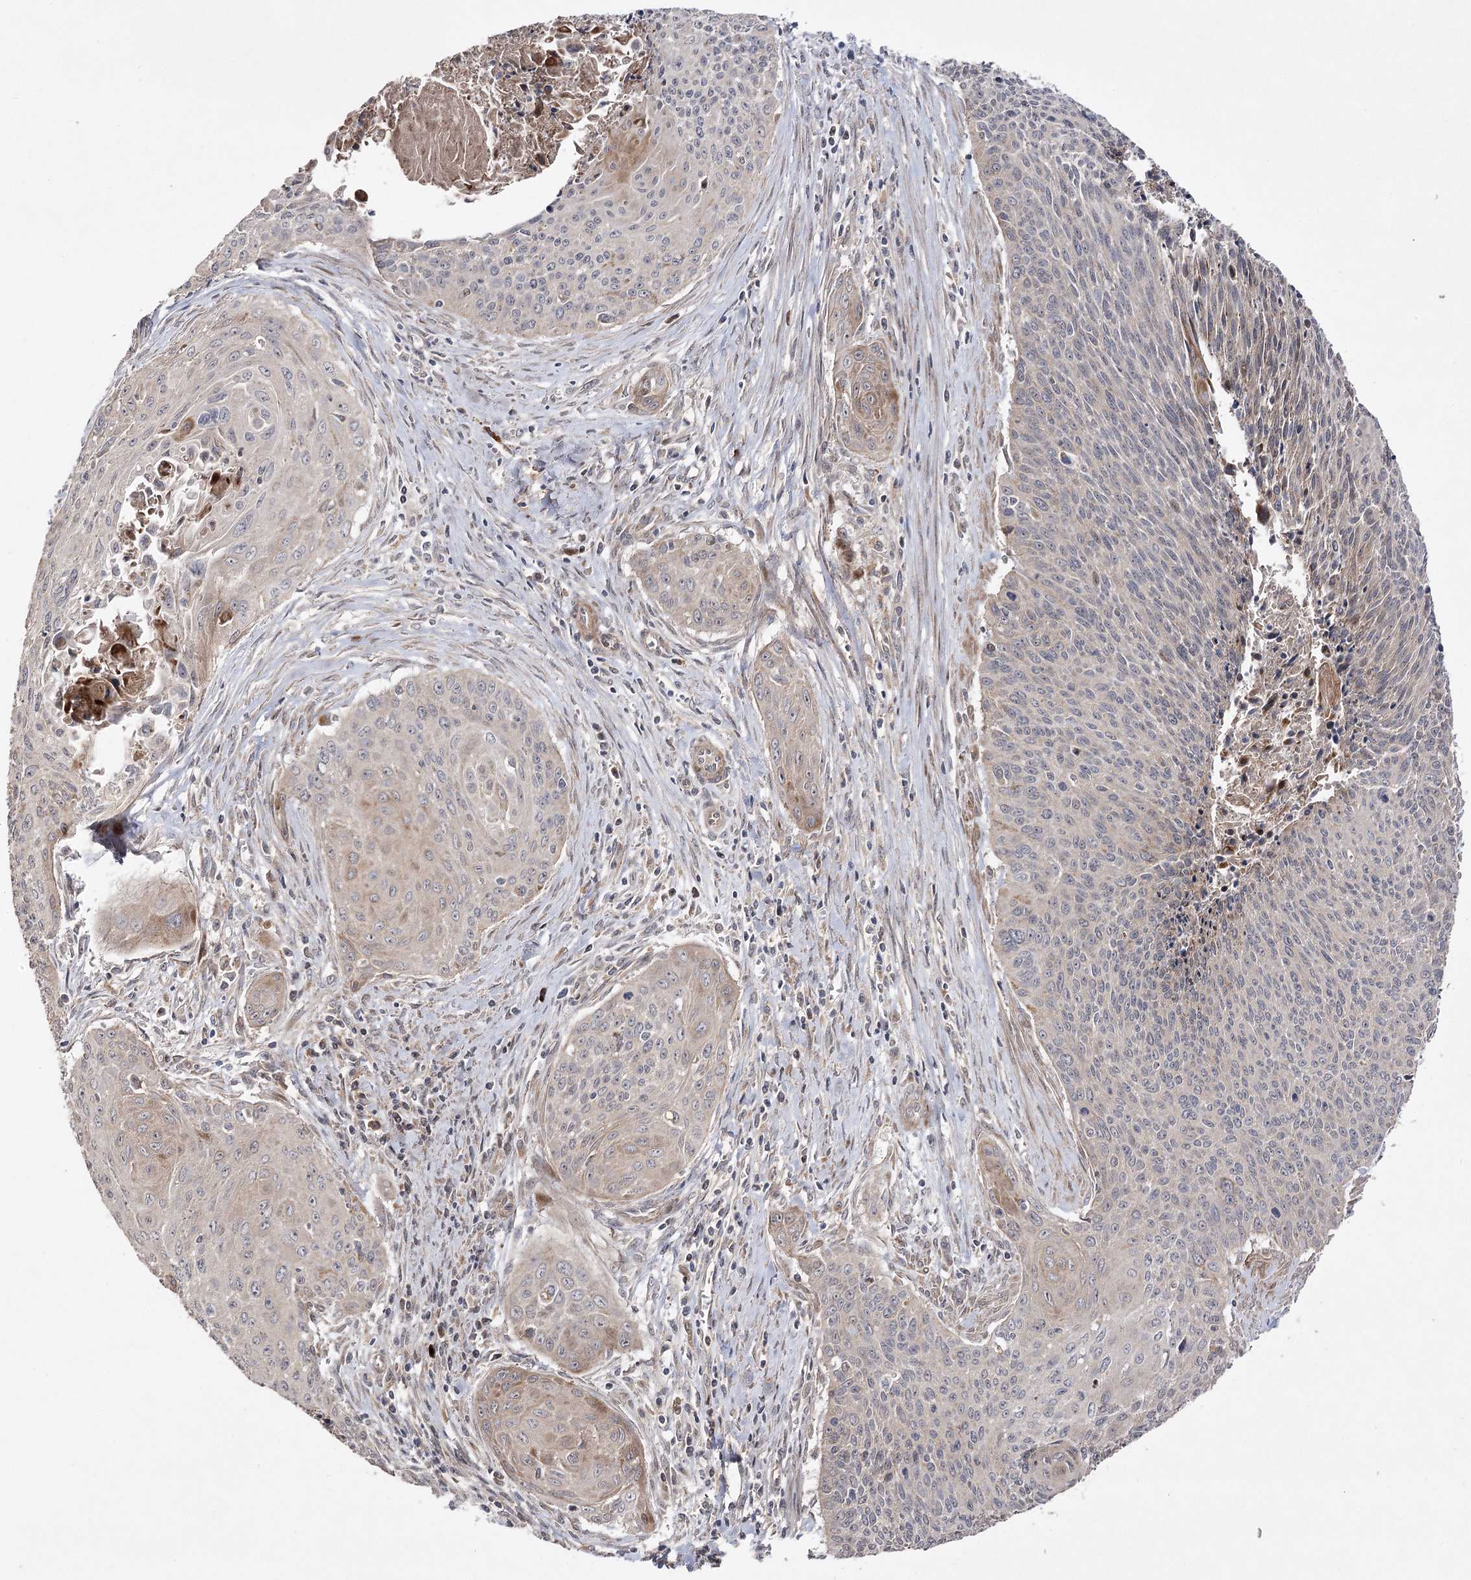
{"staining": {"intensity": "weak", "quantity": "<25%", "location": "cytoplasmic/membranous"}, "tissue": "cervical cancer", "cell_type": "Tumor cells", "image_type": "cancer", "snomed": [{"axis": "morphology", "description": "Squamous cell carcinoma, NOS"}, {"axis": "topography", "description": "Cervix"}], "caption": "High power microscopy histopathology image of an immunohistochemistry histopathology image of cervical cancer, revealing no significant staining in tumor cells.", "gene": "OBSL1", "patient": {"sex": "female", "age": 55}}